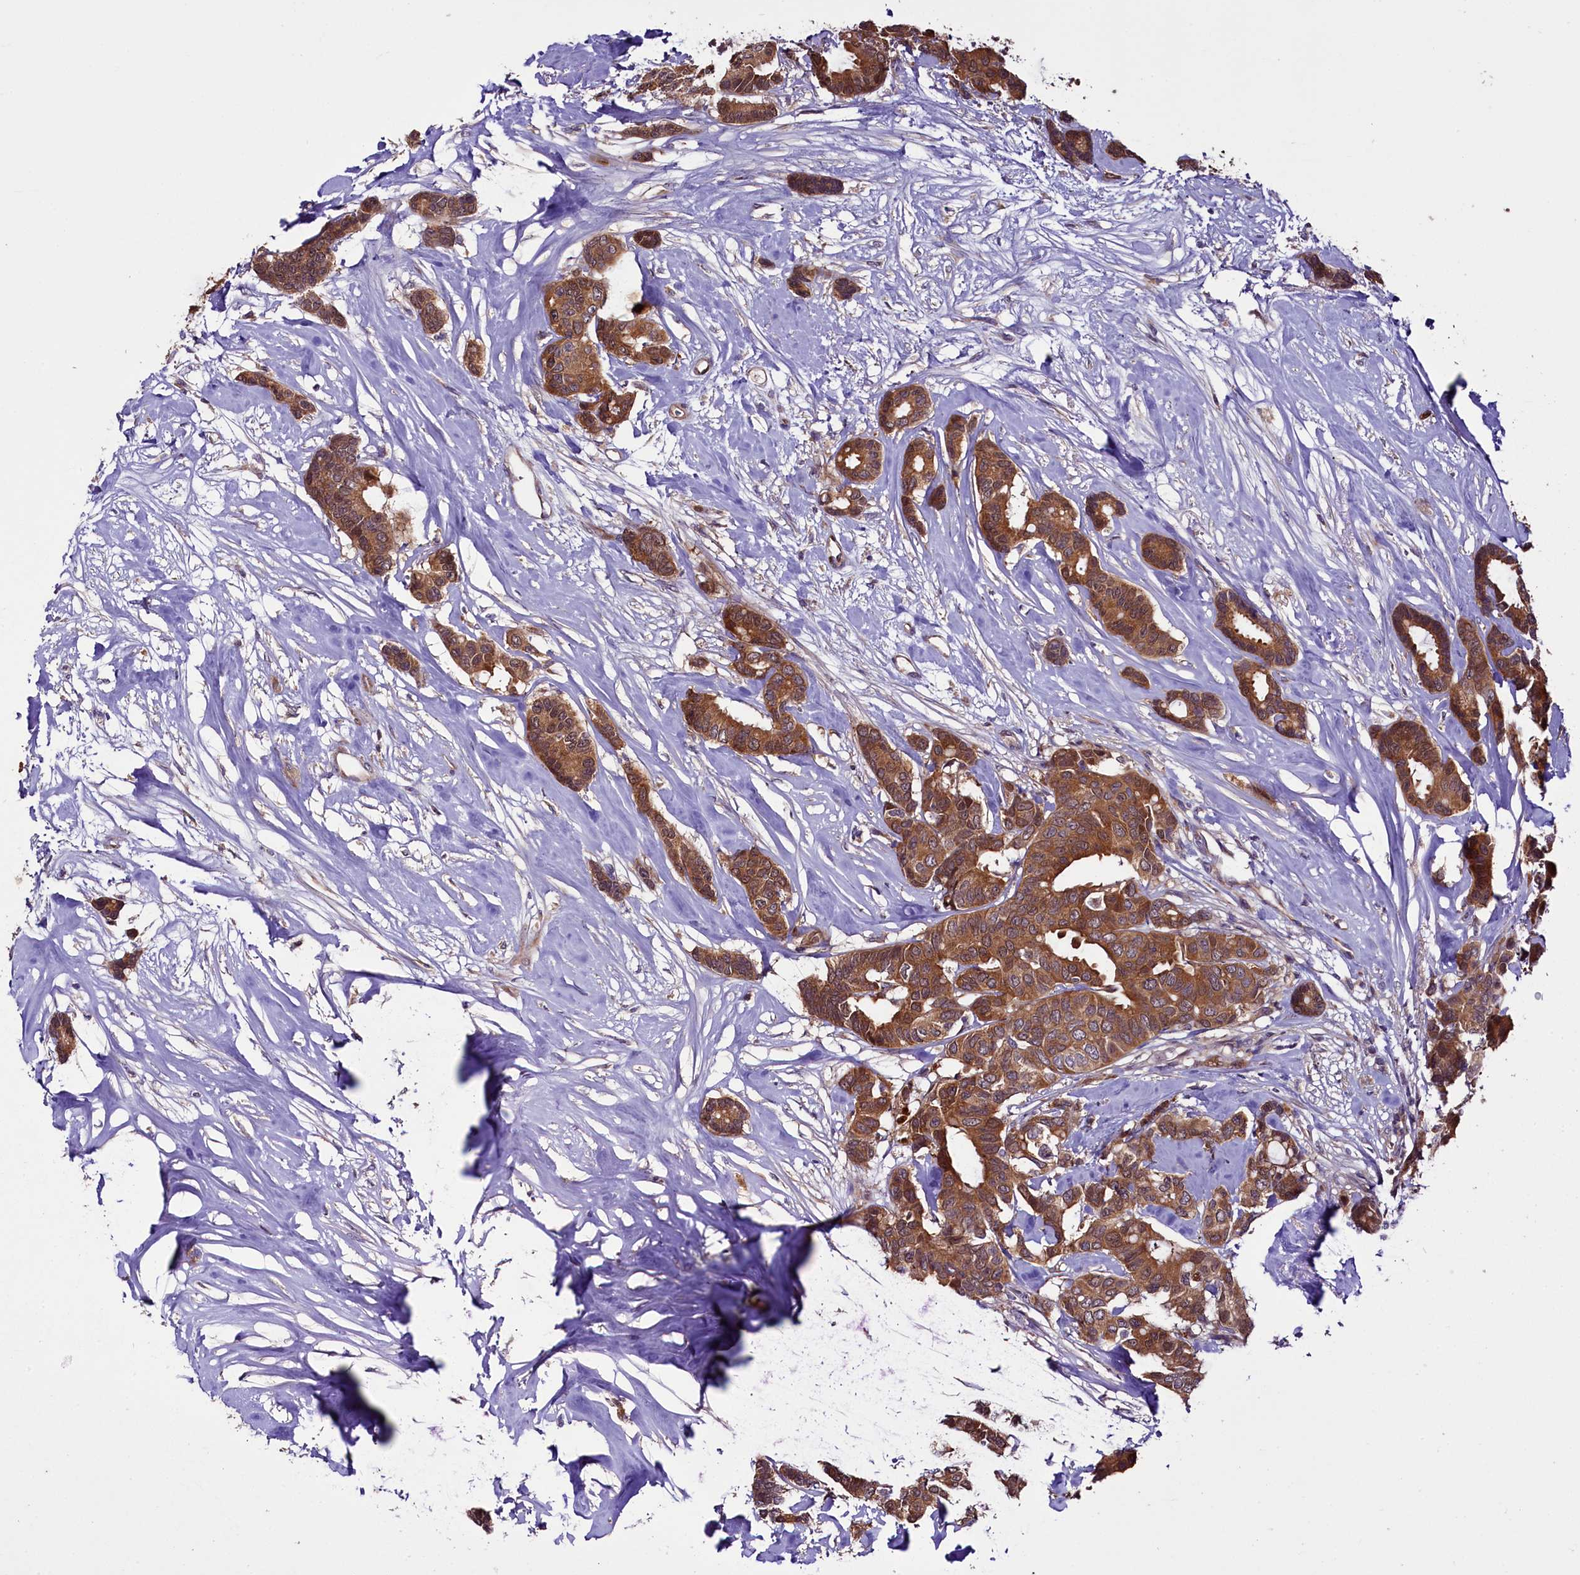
{"staining": {"intensity": "moderate", "quantity": ">75%", "location": "cytoplasmic/membranous"}, "tissue": "breast cancer", "cell_type": "Tumor cells", "image_type": "cancer", "snomed": [{"axis": "morphology", "description": "Duct carcinoma"}, {"axis": "topography", "description": "Breast"}], "caption": "Immunohistochemistry (IHC) staining of breast infiltrating ductal carcinoma, which exhibits medium levels of moderate cytoplasmic/membranous expression in about >75% of tumor cells indicating moderate cytoplasmic/membranous protein expression. The staining was performed using DAB (3,3'-diaminobenzidine) (brown) for protein detection and nuclei were counterstained in hematoxylin (blue).", "gene": "RPUSD2", "patient": {"sex": "female", "age": 87}}